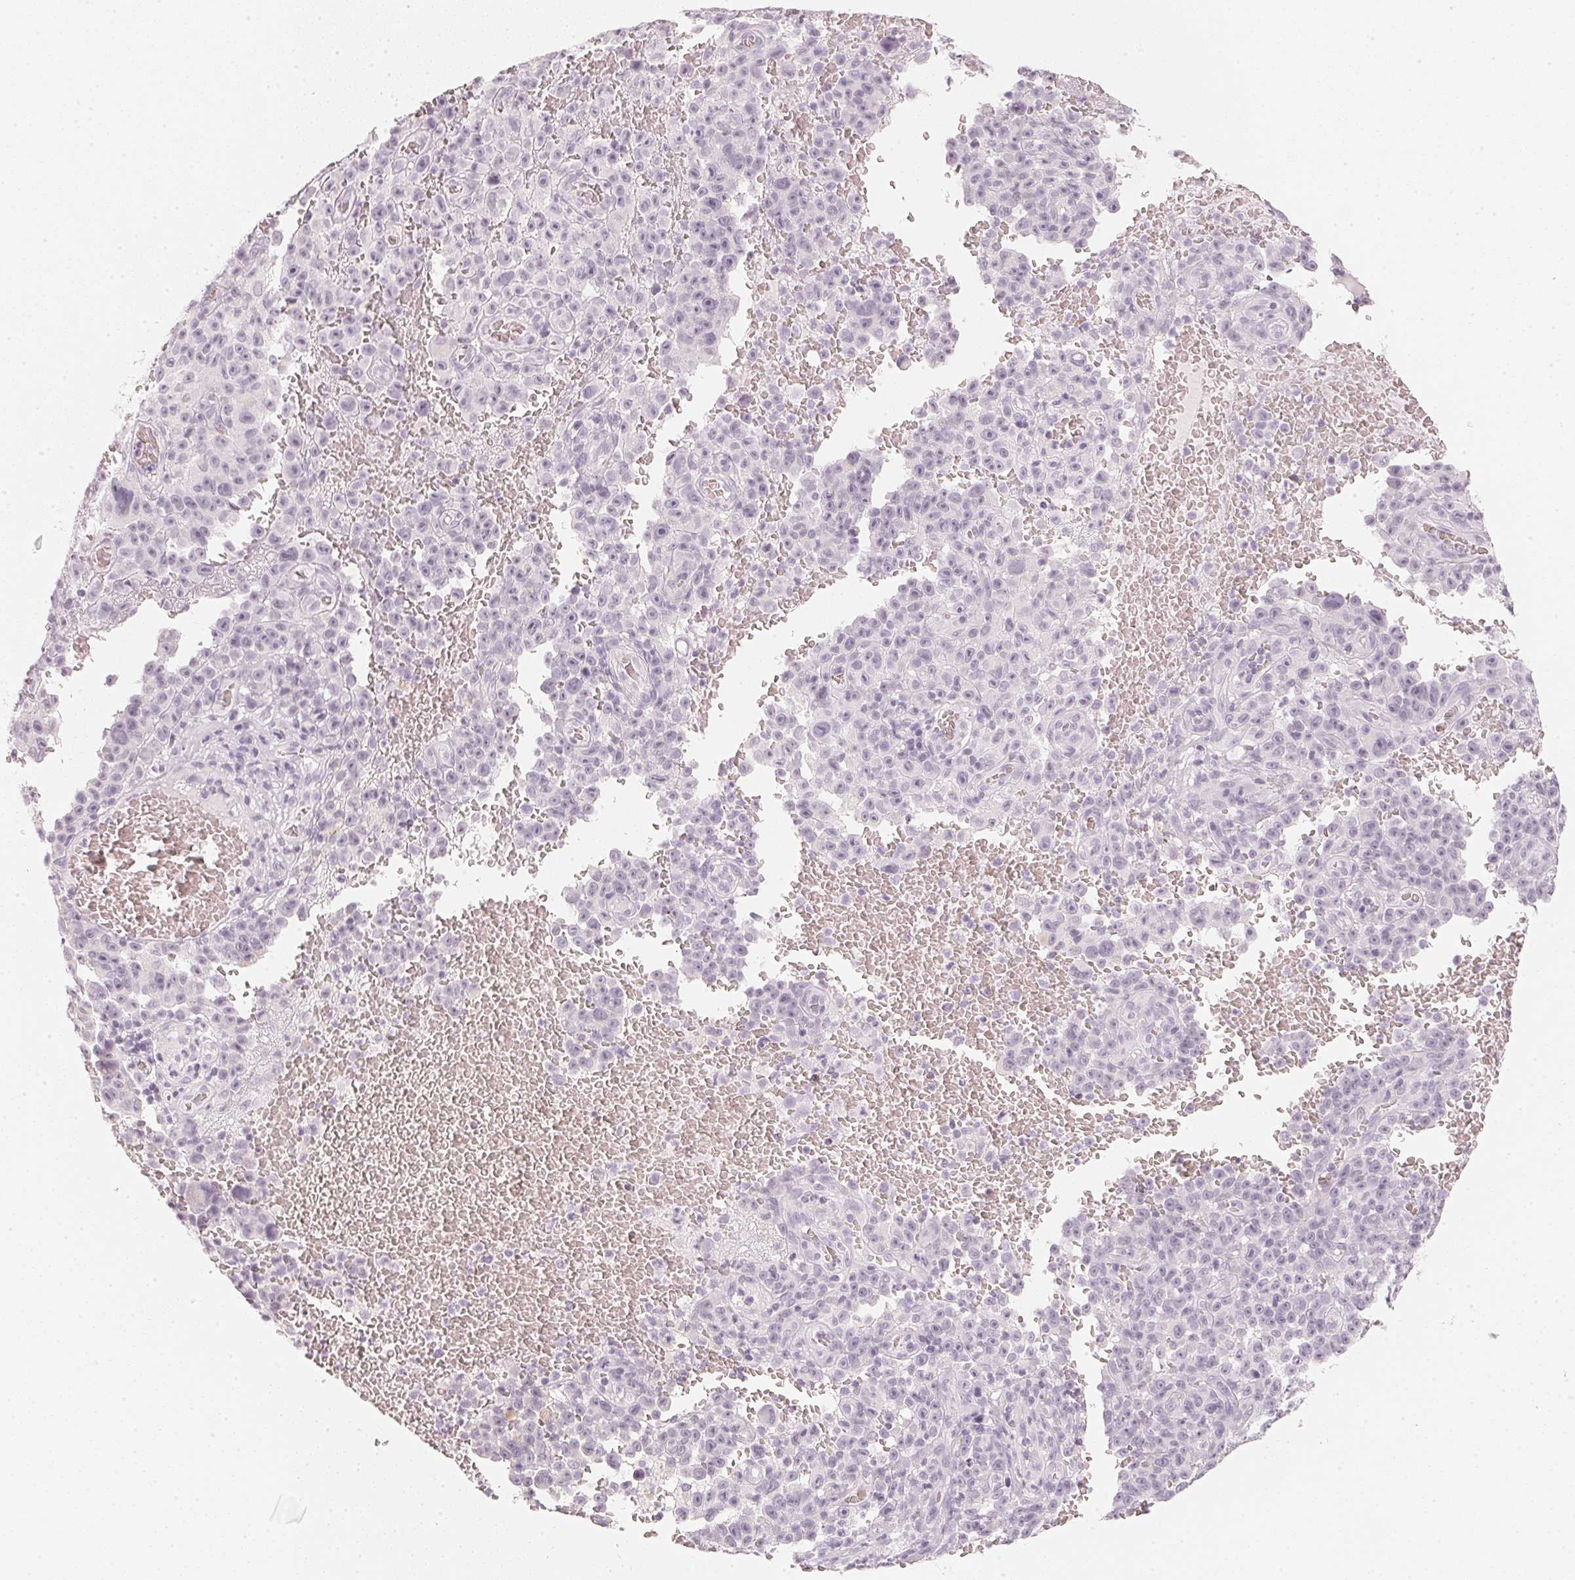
{"staining": {"intensity": "negative", "quantity": "none", "location": "none"}, "tissue": "melanoma", "cell_type": "Tumor cells", "image_type": "cancer", "snomed": [{"axis": "morphology", "description": "Malignant melanoma, NOS"}, {"axis": "topography", "description": "Skin"}], "caption": "Micrograph shows no significant protein expression in tumor cells of melanoma. The staining is performed using DAB (3,3'-diaminobenzidine) brown chromogen with nuclei counter-stained in using hematoxylin.", "gene": "SLC22A8", "patient": {"sex": "female", "age": 82}}